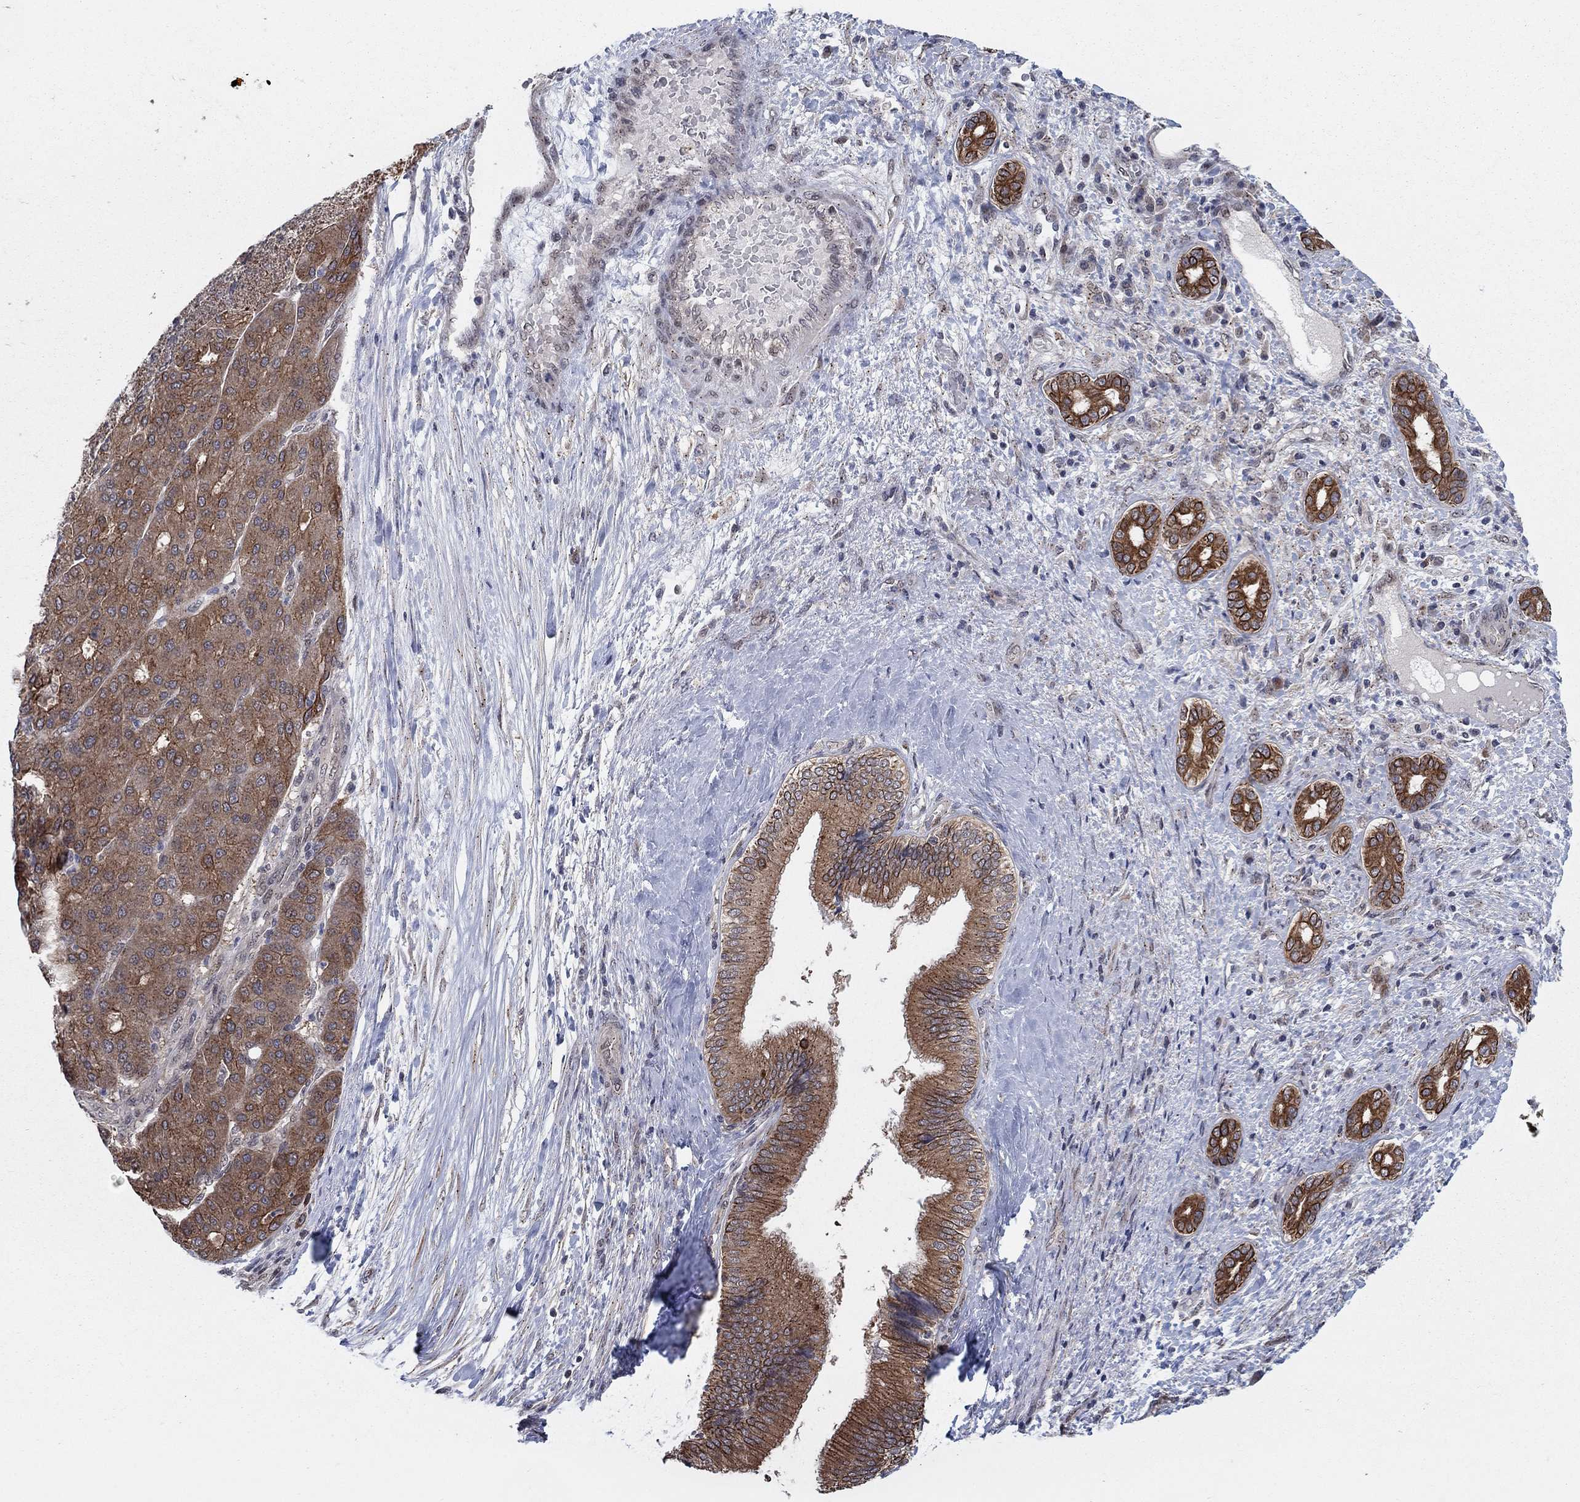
{"staining": {"intensity": "moderate", "quantity": "25%-75%", "location": "cytoplasmic/membranous"}, "tissue": "liver cancer", "cell_type": "Tumor cells", "image_type": "cancer", "snomed": [{"axis": "morphology", "description": "Carcinoma, Hepatocellular, NOS"}, {"axis": "topography", "description": "Liver"}], "caption": "Tumor cells demonstrate moderate cytoplasmic/membranous staining in about 25%-75% of cells in liver cancer.", "gene": "SH3RF1", "patient": {"sex": "male", "age": 65}}